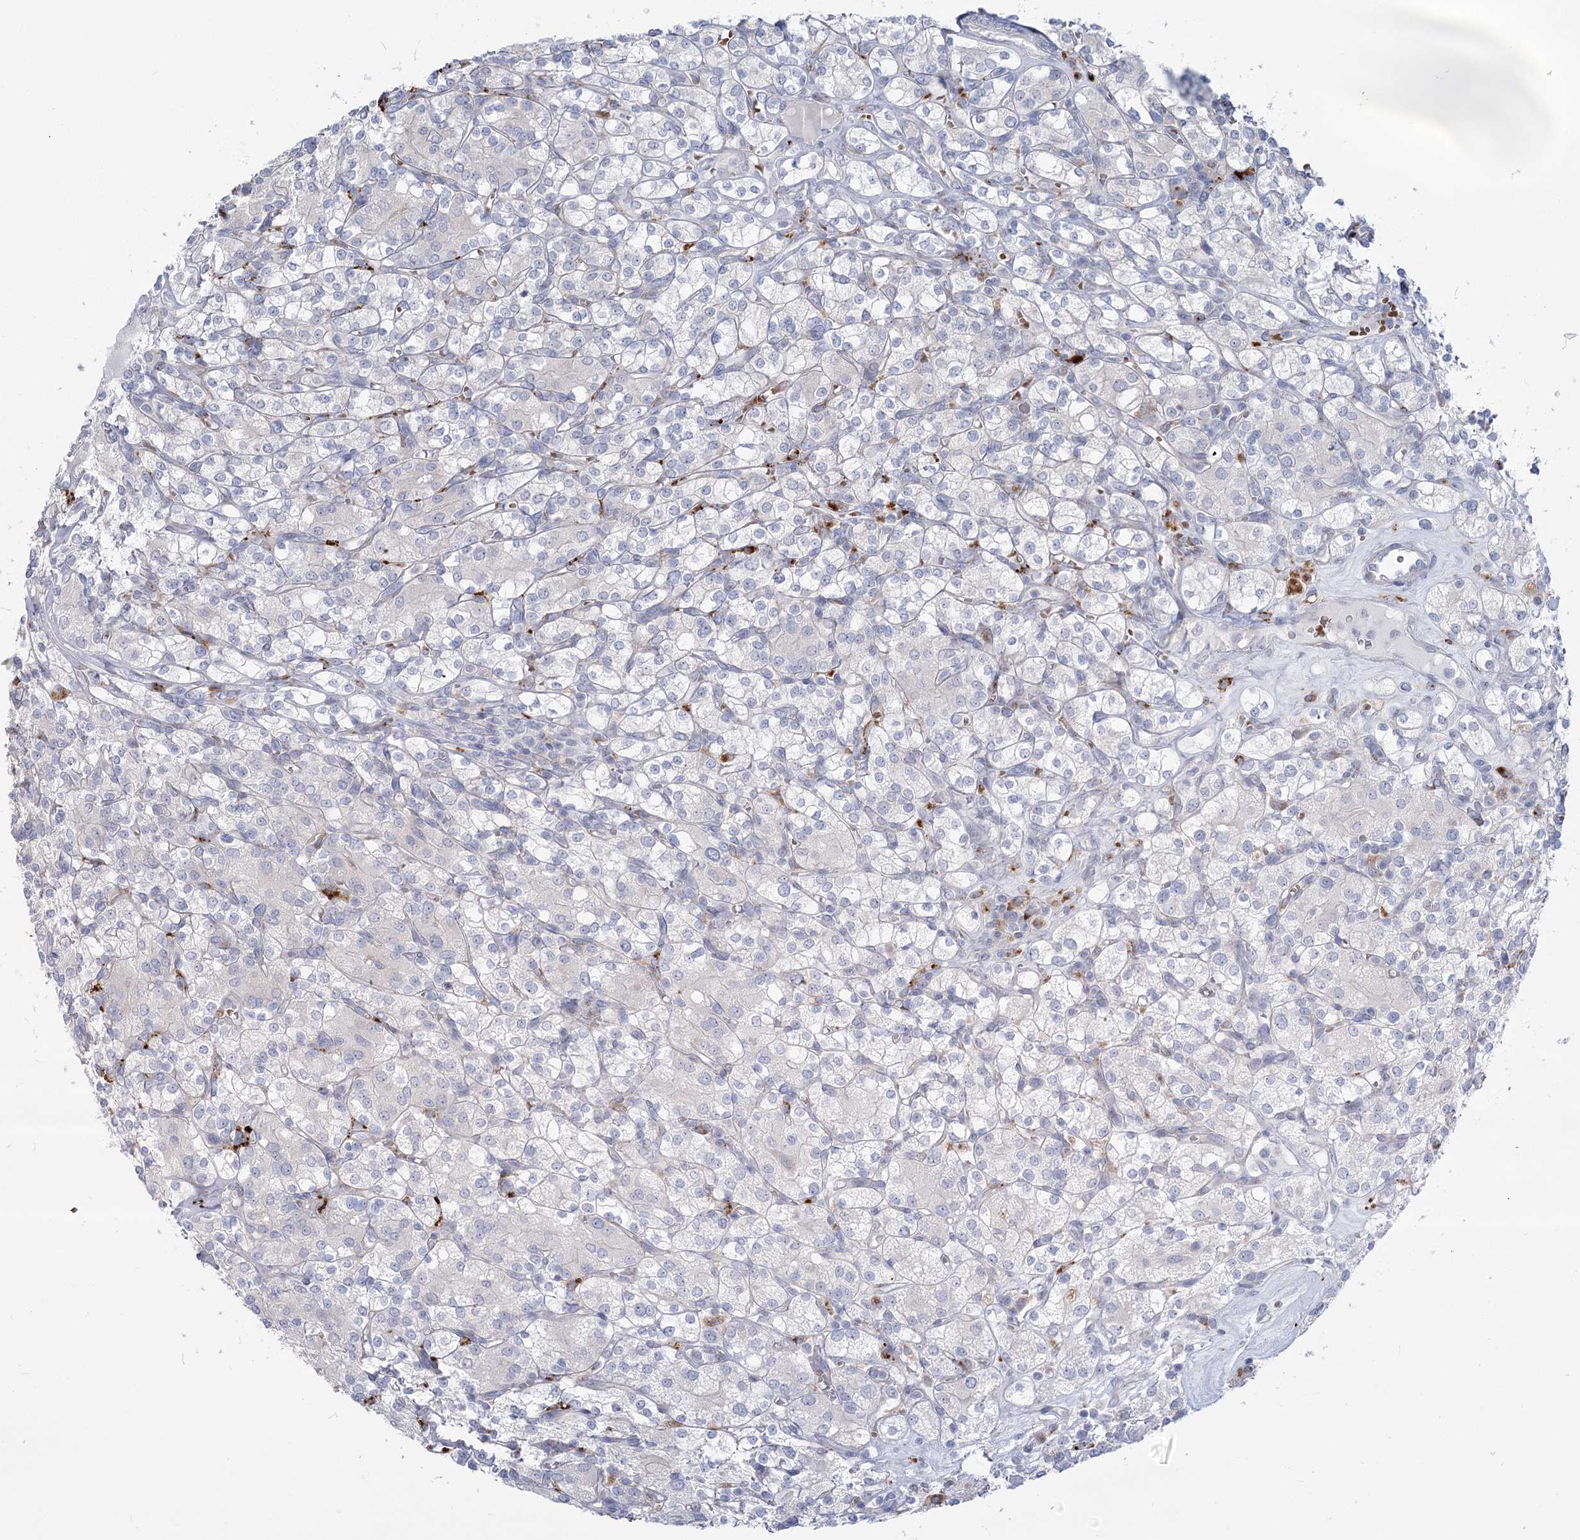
{"staining": {"intensity": "negative", "quantity": "none", "location": "none"}, "tissue": "renal cancer", "cell_type": "Tumor cells", "image_type": "cancer", "snomed": [{"axis": "morphology", "description": "Adenocarcinoma, NOS"}, {"axis": "topography", "description": "Kidney"}], "caption": "Tumor cells are negative for brown protein staining in renal cancer (adenocarcinoma).", "gene": "SIAE", "patient": {"sex": "male", "age": 77}}